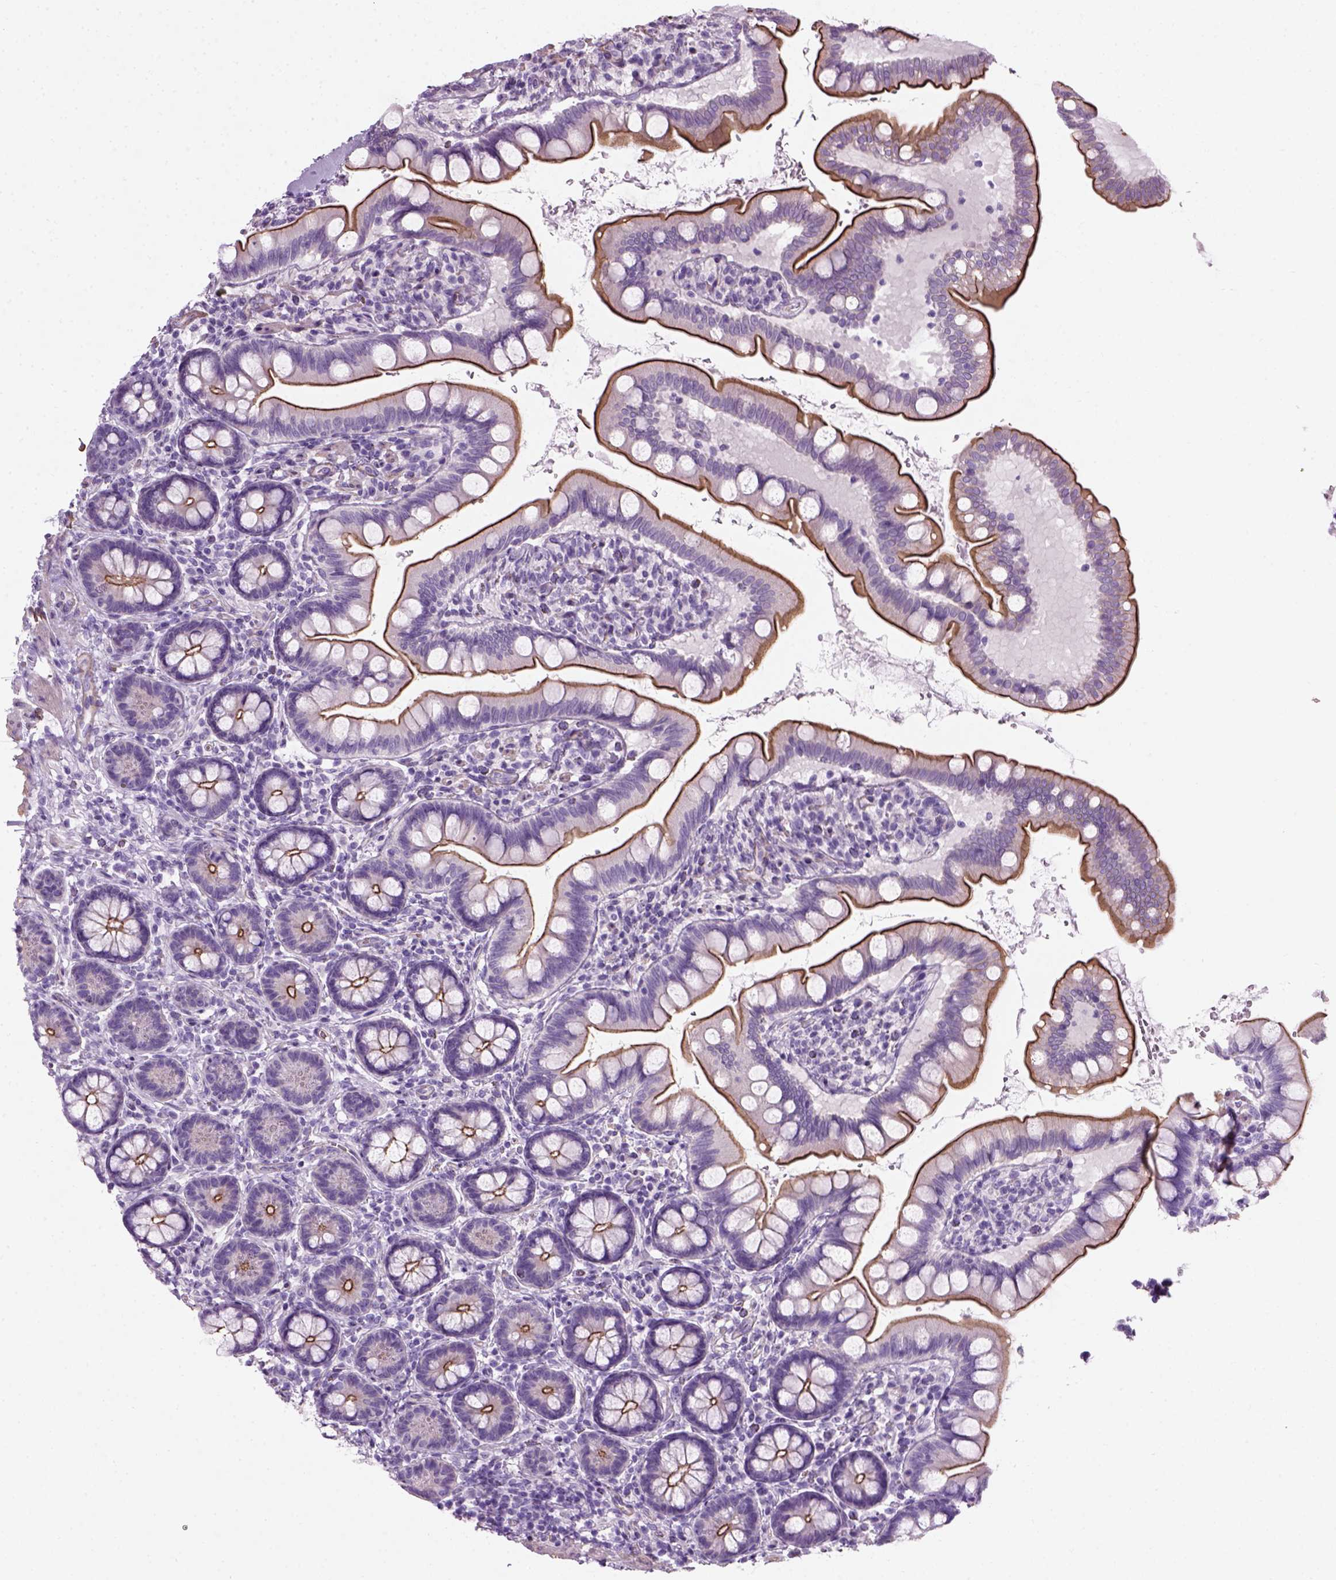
{"staining": {"intensity": "moderate", "quantity": "25%-75%", "location": "cytoplasmic/membranous"}, "tissue": "small intestine", "cell_type": "Glandular cells", "image_type": "normal", "snomed": [{"axis": "morphology", "description": "Normal tissue, NOS"}, {"axis": "topography", "description": "Small intestine"}], "caption": "A brown stain highlights moderate cytoplasmic/membranous positivity of a protein in glandular cells of normal small intestine. (brown staining indicates protein expression, while blue staining denotes nuclei).", "gene": "FAM161A", "patient": {"sex": "female", "age": 56}}